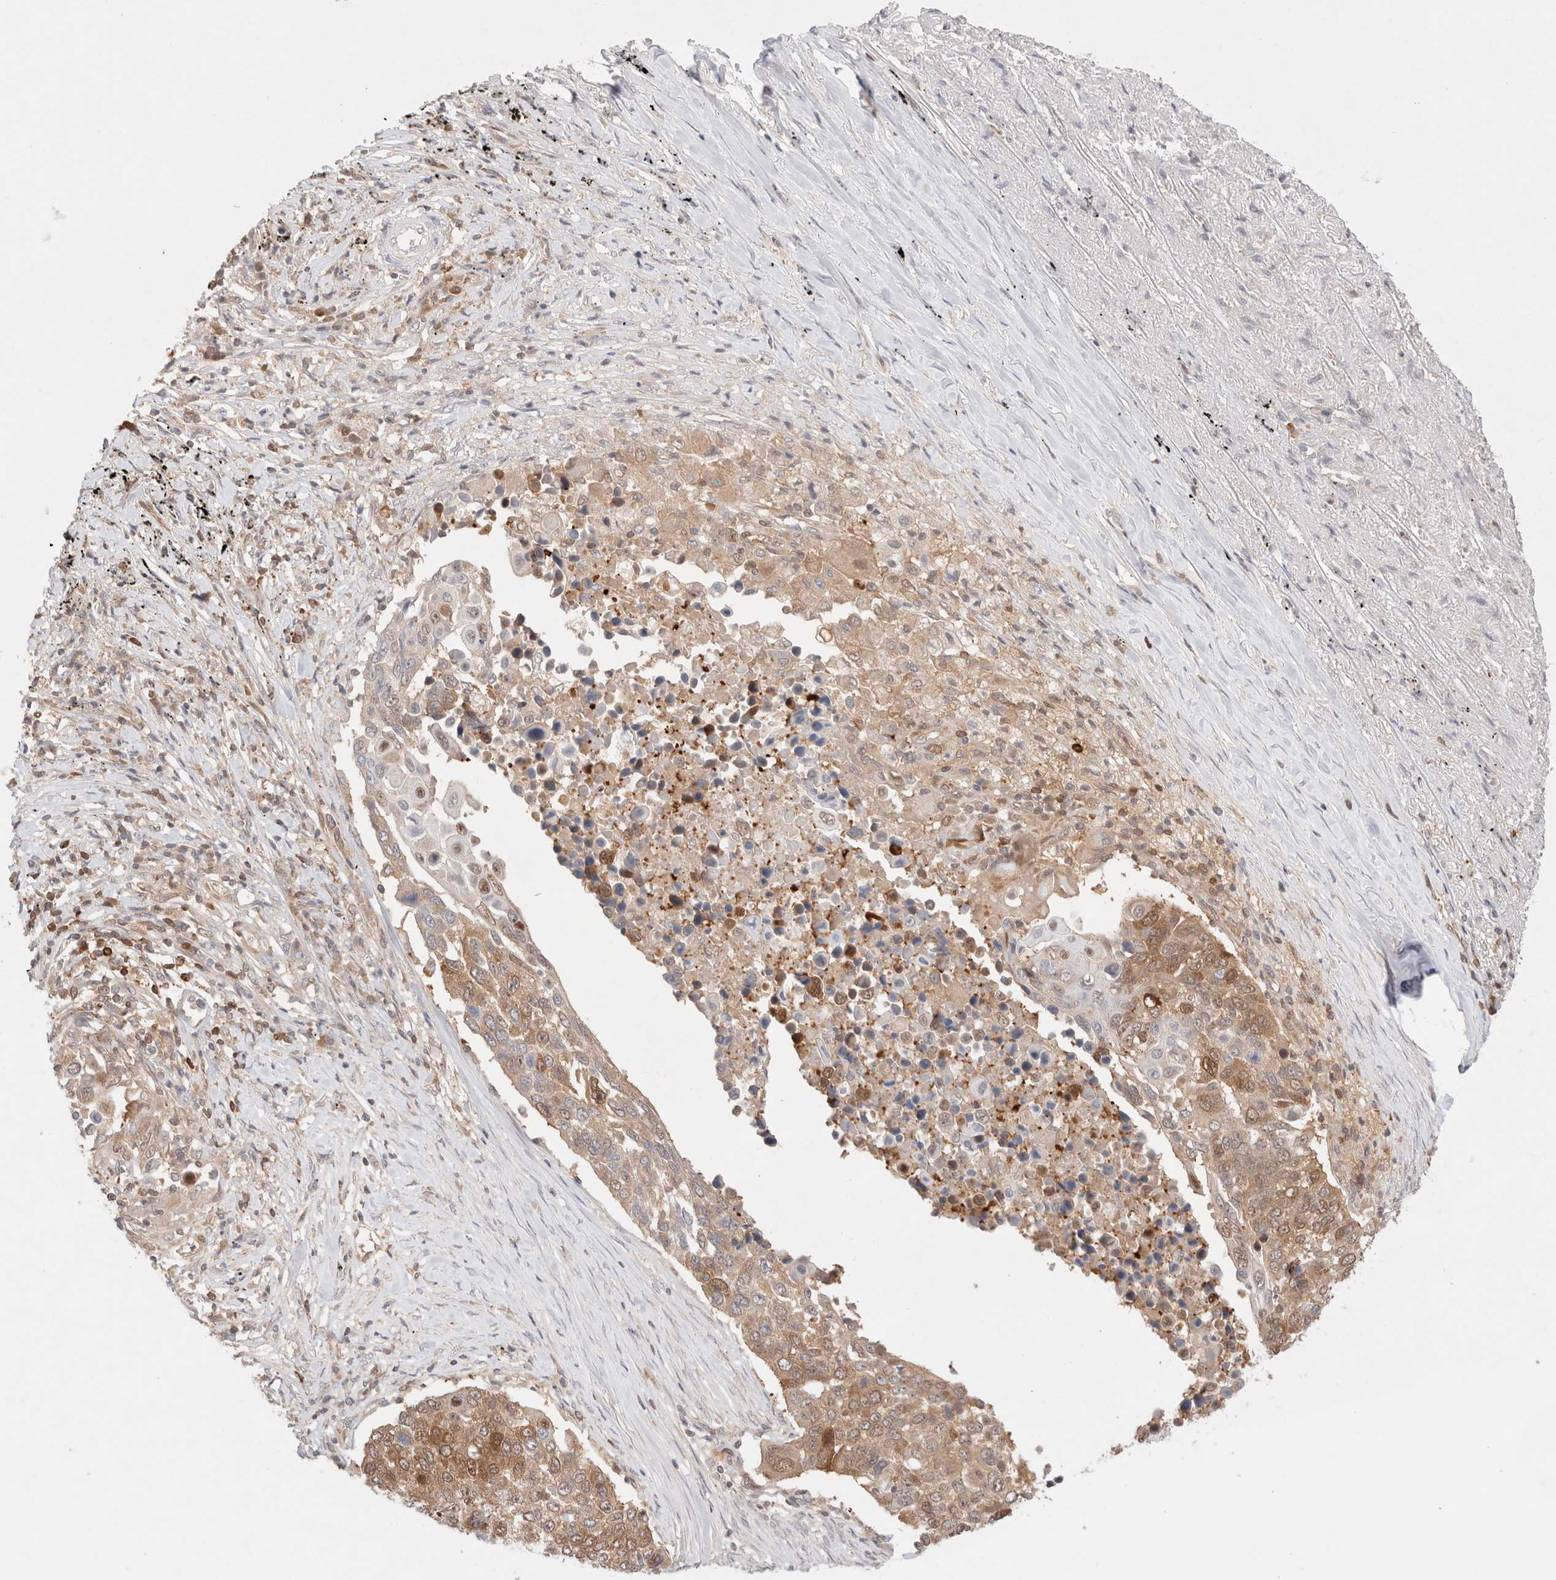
{"staining": {"intensity": "moderate", "quantity": ">75%", "location": "cytoplasmic/membranous,nuclear"}, "tissue": "lung cancer", "cell_type": "Tumor cells", "image_type": "cancer", "snomed": [{"axis": "morphology", "description": "Squamous cell carcinoma, NOS"}, {"axis": "topography", "description": "Lung"}], "caption": "This is an image of IHC staining of lung cancer, which shows moderate staining in the cytoplasmic/membranous and nuclear of tumor cells.", "gene": "STARD10", "patient": {"sex": "male", "age": 66}}